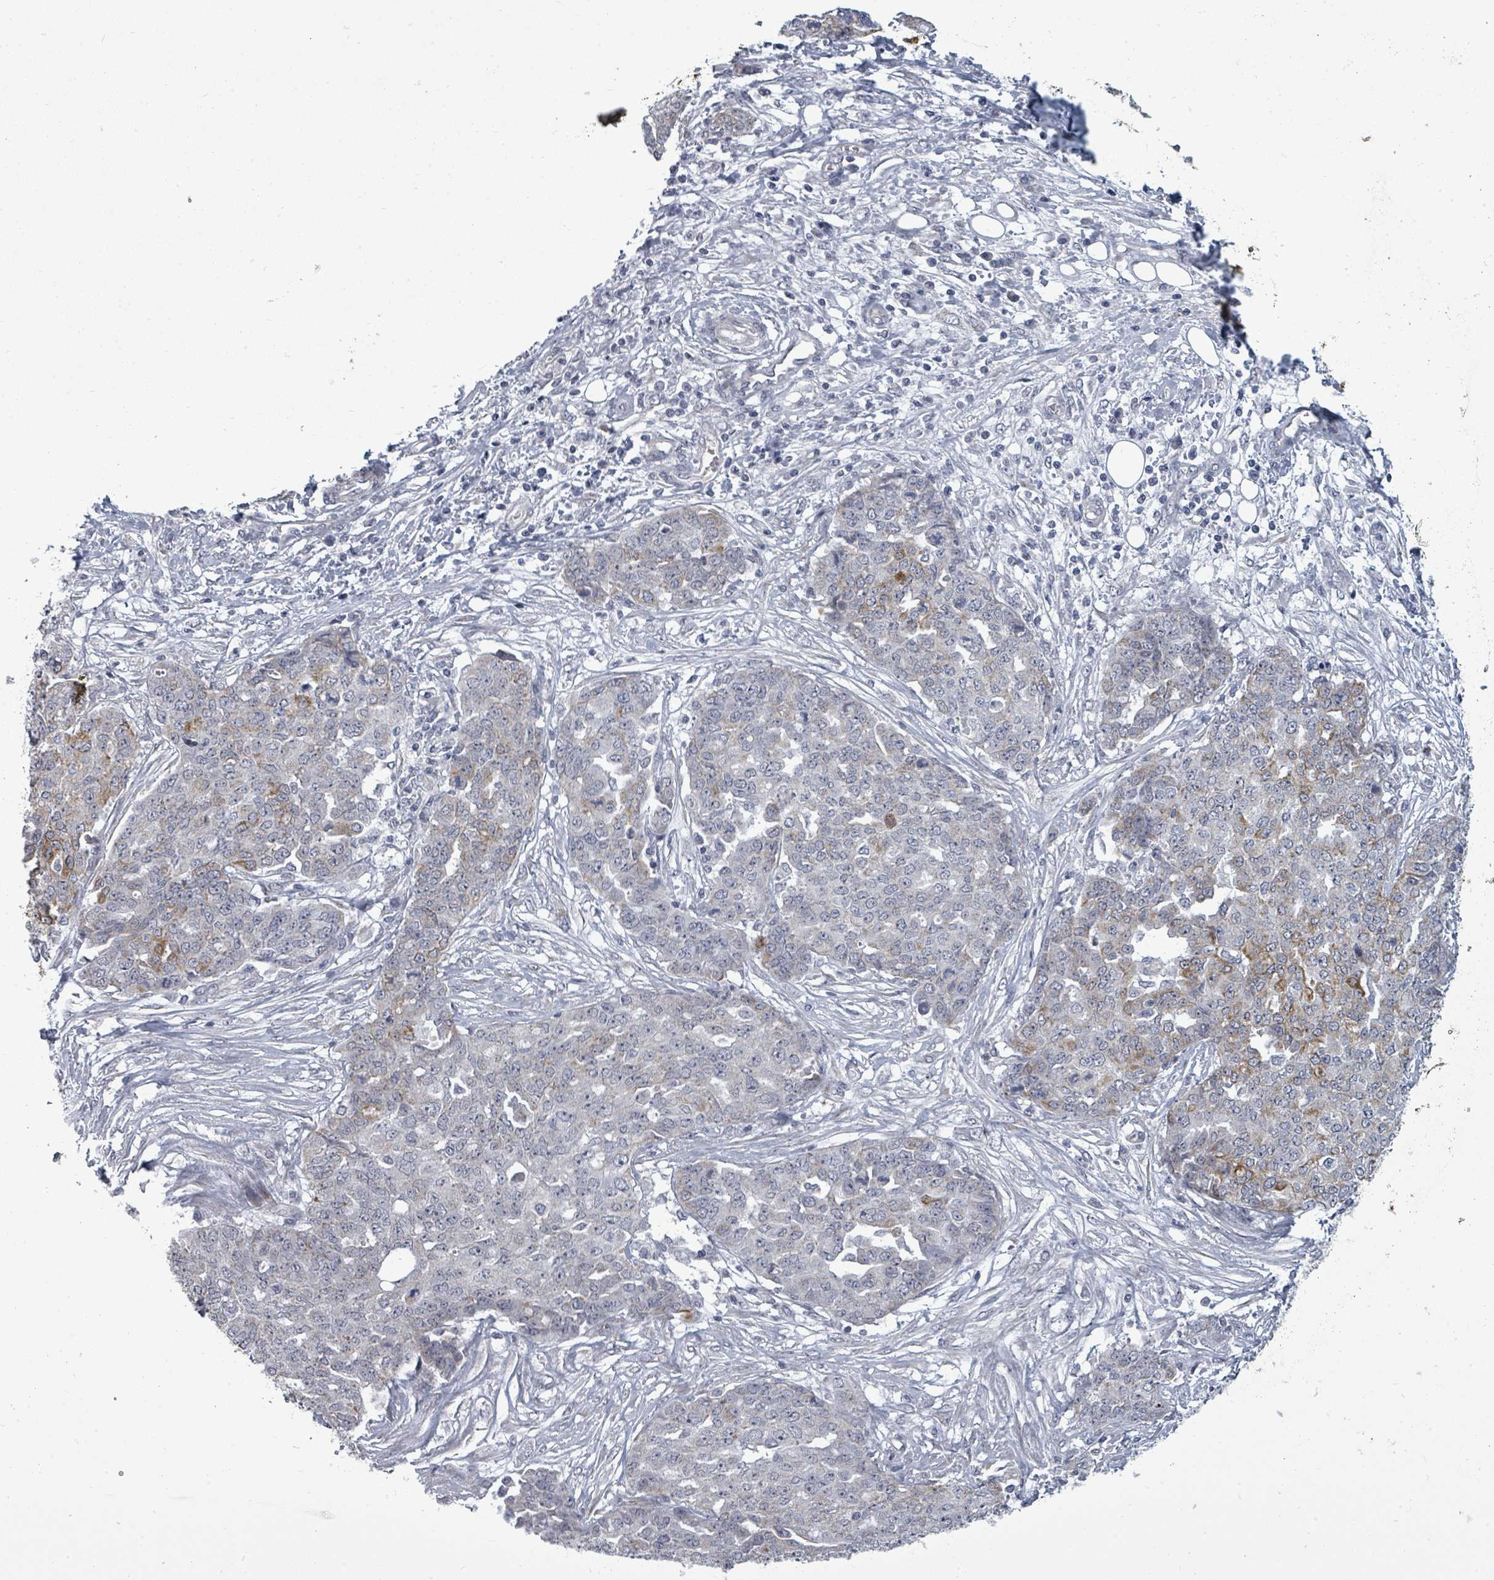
{"staining": {"intensity": "weak", "quantity": "<25%", "location": "cytoplasmic/membranous"}, "tissue": "ovarian cancer", "cell_type": "Tumor cells", "image_type": "cancer", "snomed": [{"axis": "morphology", "description": "Cystadenocarcinoma, serous, NOS"}, {"axis": "topography", "description": "Soft tissue"}, {"axis": "topography", "description": "Ovary"}], "caption": "A micrograph of human ovarian serous cystadenocarcinoma is negative for staining in tumor cells. (Brightfield microscopy of DAB (3,3'-diaminobenzidine) IHC at high magnification).", "gene": "PTPN20", "patient": {"sex": "female", "age": 57}}